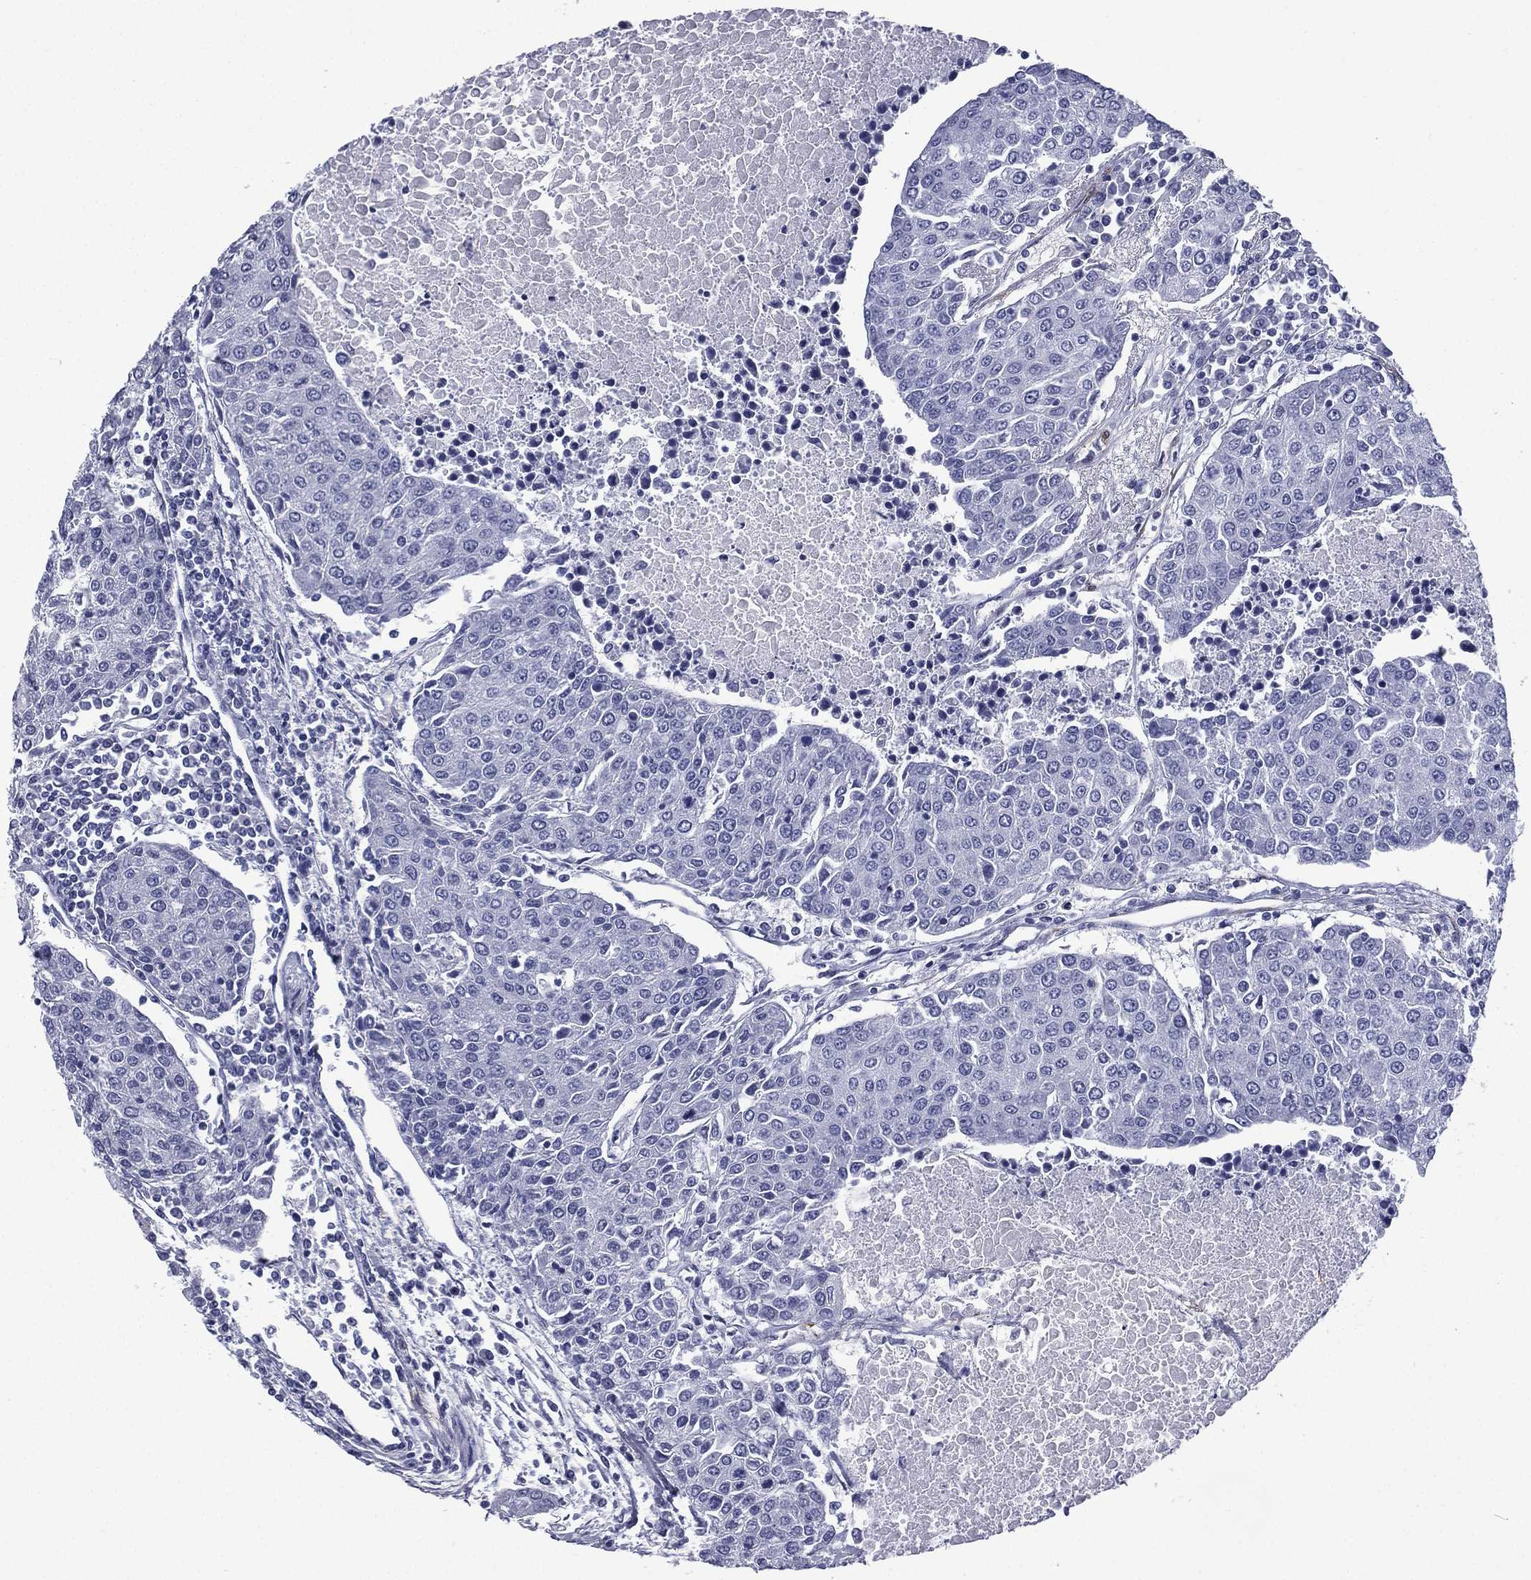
{"staining": {"intensity": "negative", "quantity": "none", "location": "none"}, "tissue": "urothelial cancer", "cell_type": "Tumor cells", "image_type": "cancer", "snomed": [{"axis": "morphology", "description": "Urothelial carcinoma, High grade"}, {"axis": "topography", "description": "Urinary bladder"}], "caption": "Immunohistochemical staining of human urothelial carcinoma (high-grade) exhibits no significant staining in tumor cells. Nuclei are stained in blue.", "gene": "CAVIN3", "patient": {"sex": "female", "age": 85}}